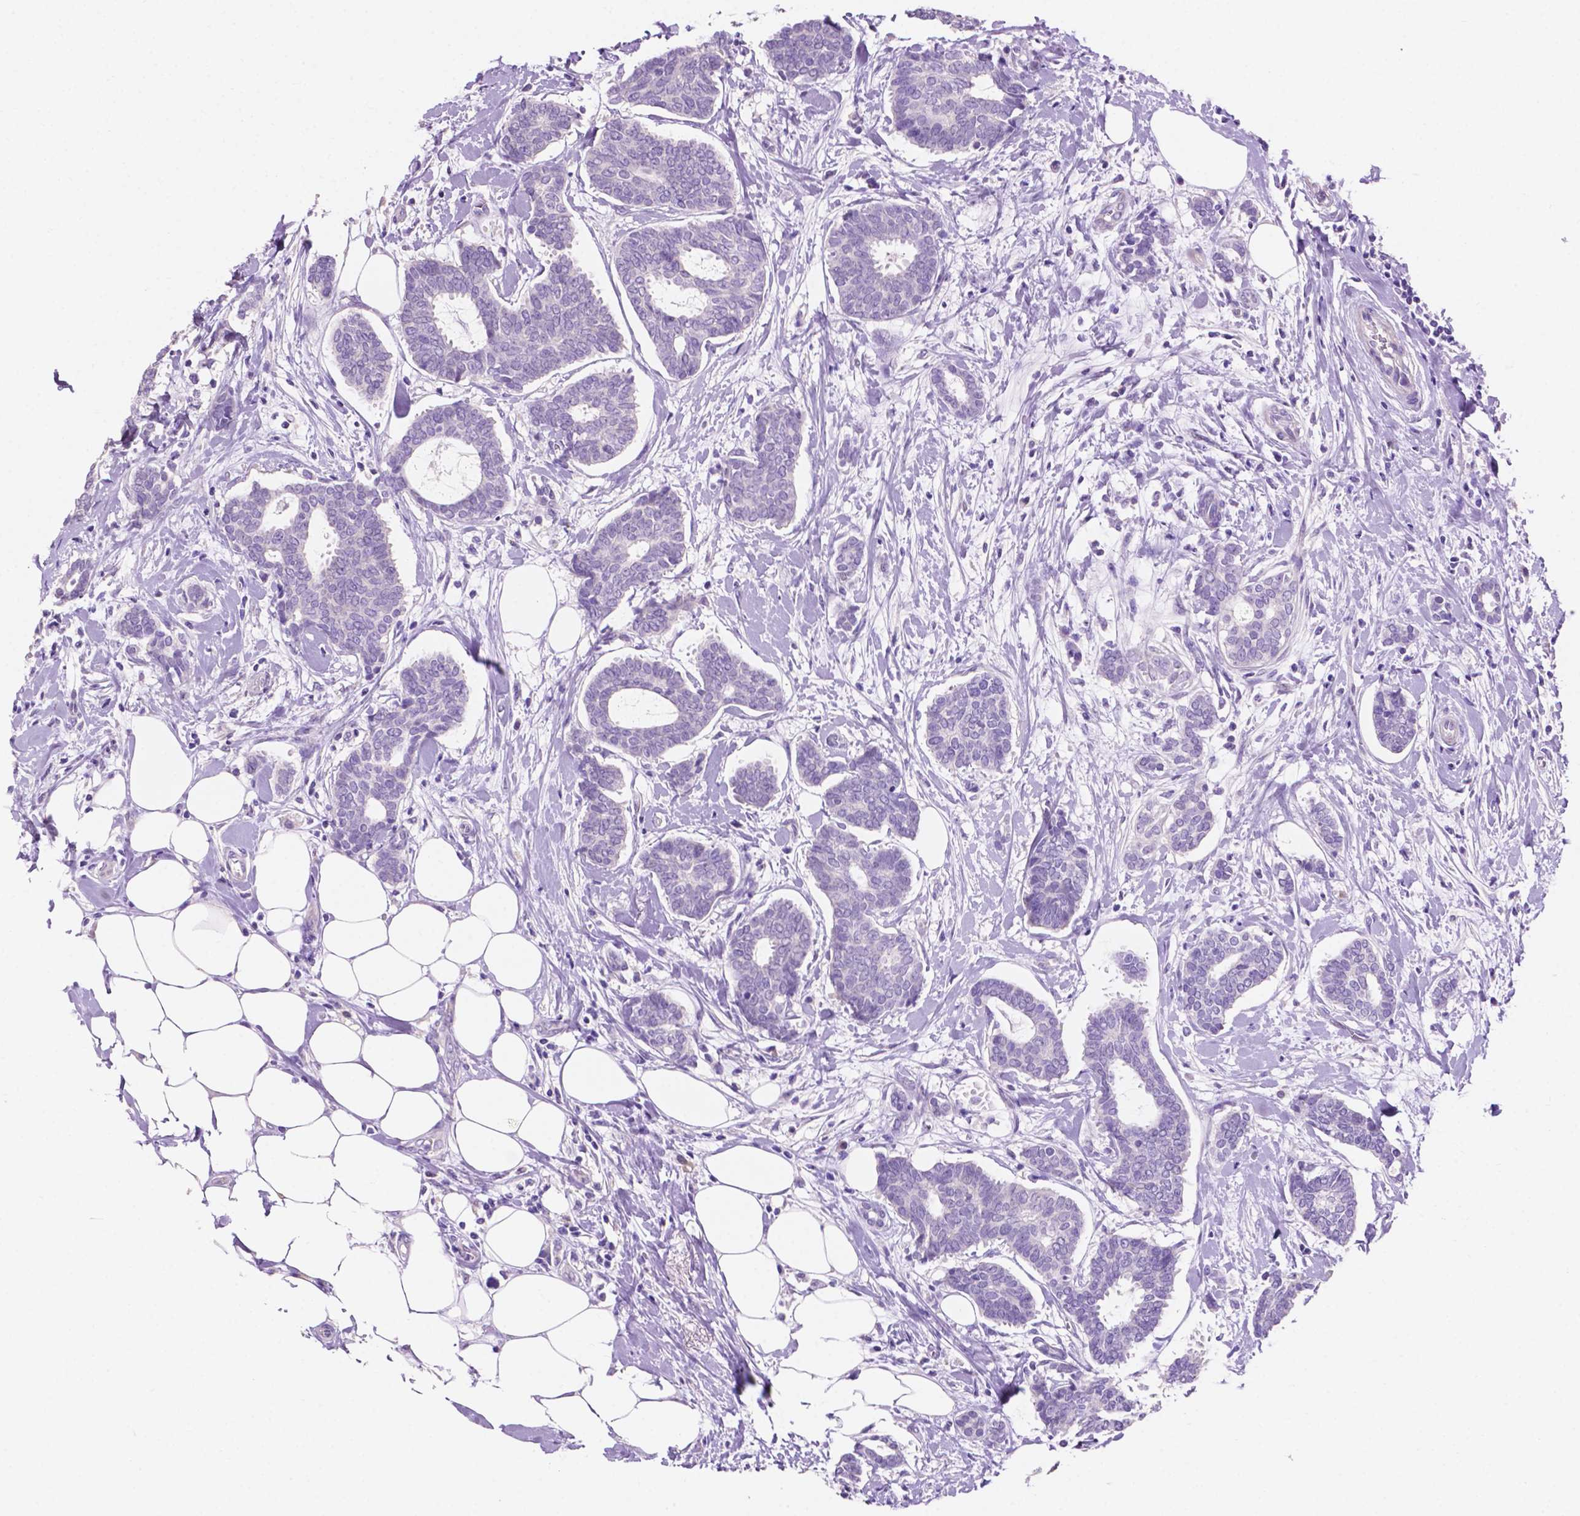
{"staining": {"intensity": "negative", "quantity": "none", "location": "none"}, "tissue": "breast cancer", "cell_type": "Tumor cells", "image_type": "cancer", "snomed": [{"axis": "morphology", "description": "Intraductal carcinoma, in situ"}, {"axis": "morphology", "description": "Duct carcinoma"}, {"axis": "morphology", "description": "Lobular carcinoma, in situ"}, {"axis": "topography", "description": "Breast"}], "caption": "An immunohistochemistry image of breast cancer is shown. There is no staining in tumor cells of breast cancer.", "gene": "CLDN17", "patient": {"sex": "female", "age": 44}}